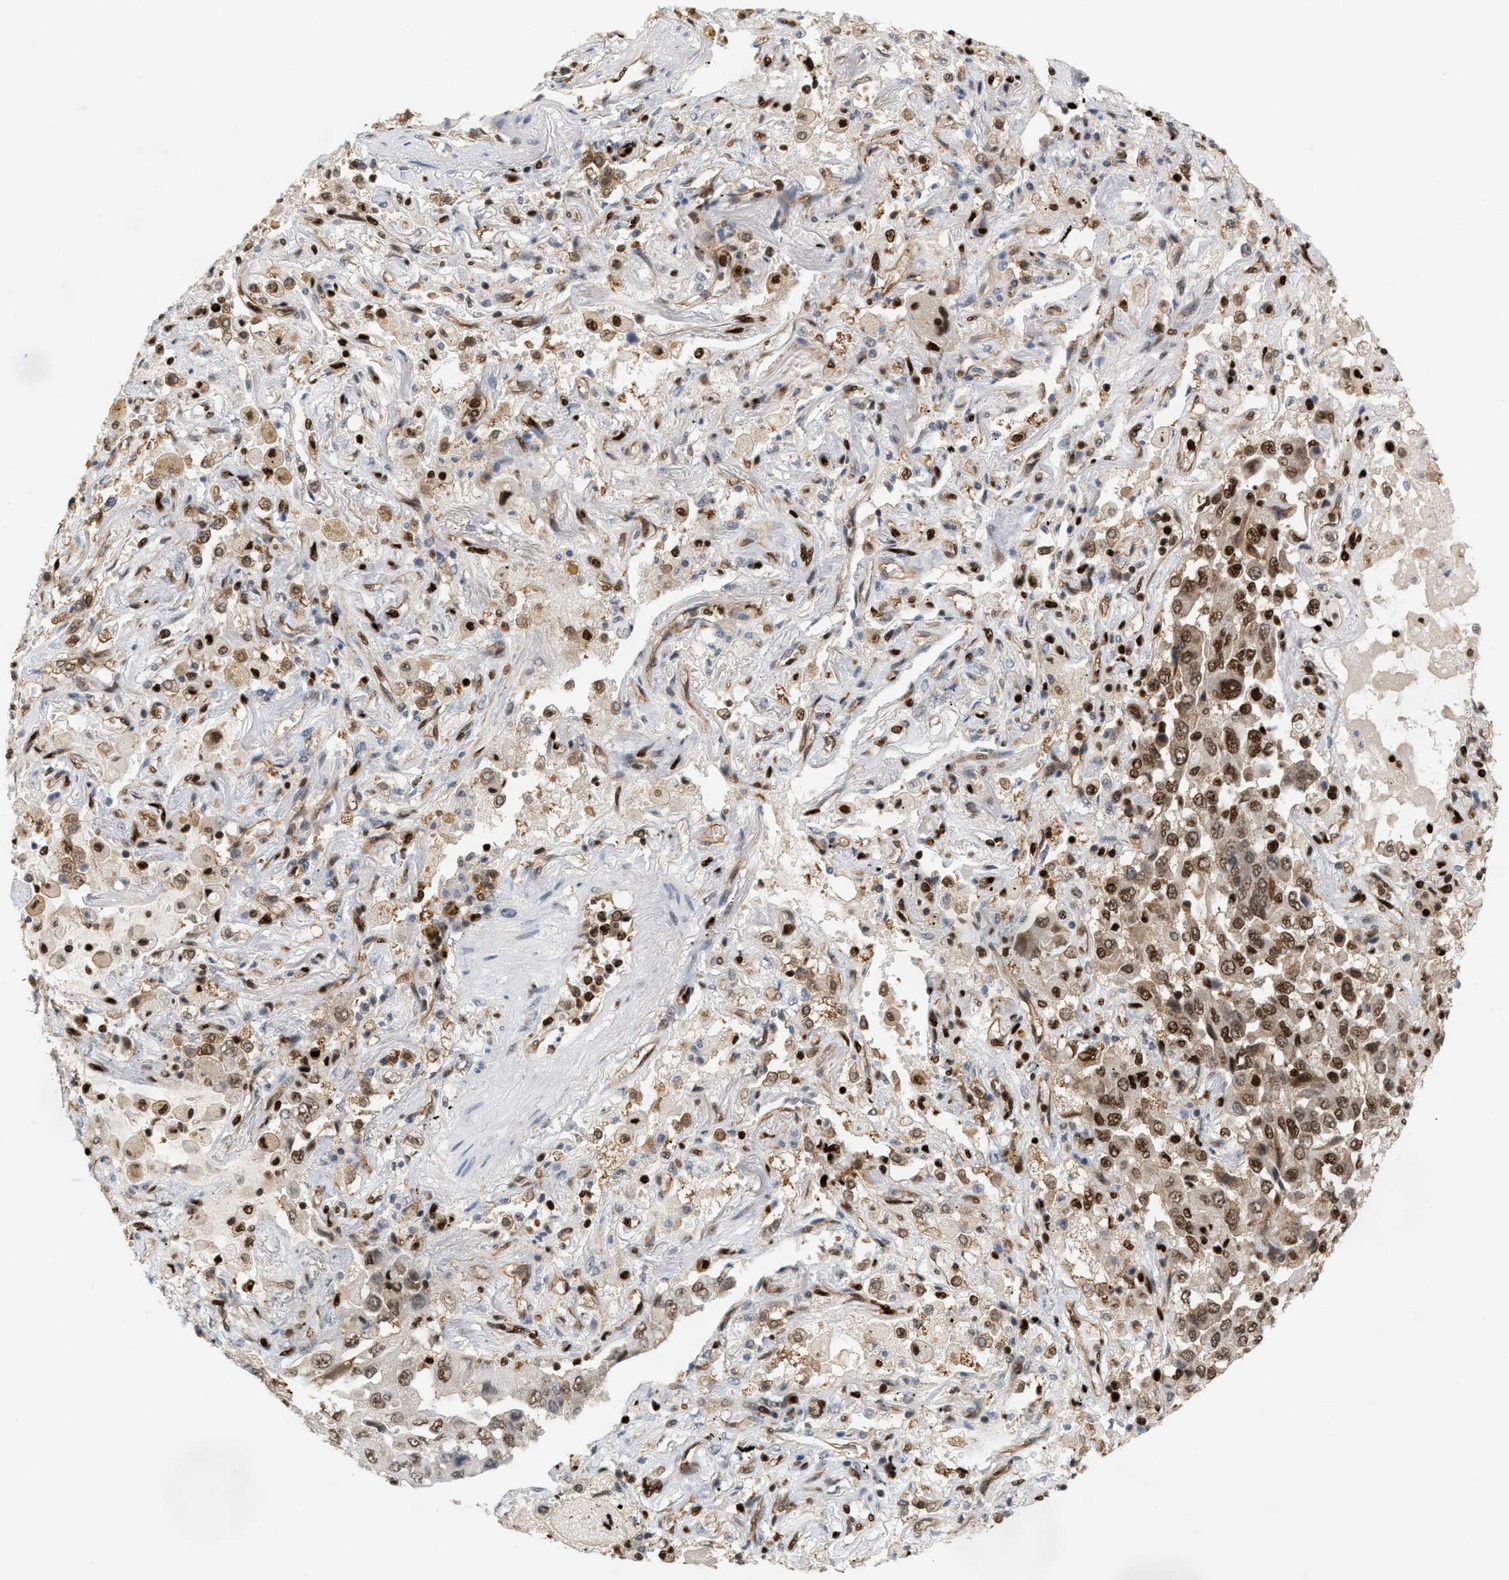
{"staining": {"intensity": "moderate", "quantity": ">75%", "location": "cytoplasmic/membranous,nuclear"}, "tissue": "lung cancer", "cell_type": "Tumor cells", "image_type": "cancer", "snomed": [{"axis": "morphology", "description": "Adenocarcinoma, NOS"}, {"axis": "topography", "description": "Lung"}], "caption": "The immunohistochemical stain labels moderate cytoplasmic/membranous and nuclear expression in tumor cells of lung adenocarcinoma tissue. Immunohistochemistry stains the protein in brown and the nuclei are stained blue.", "gene": "RNASEK-C17orf49", "patient": {"sex": "female", "age": 65}}